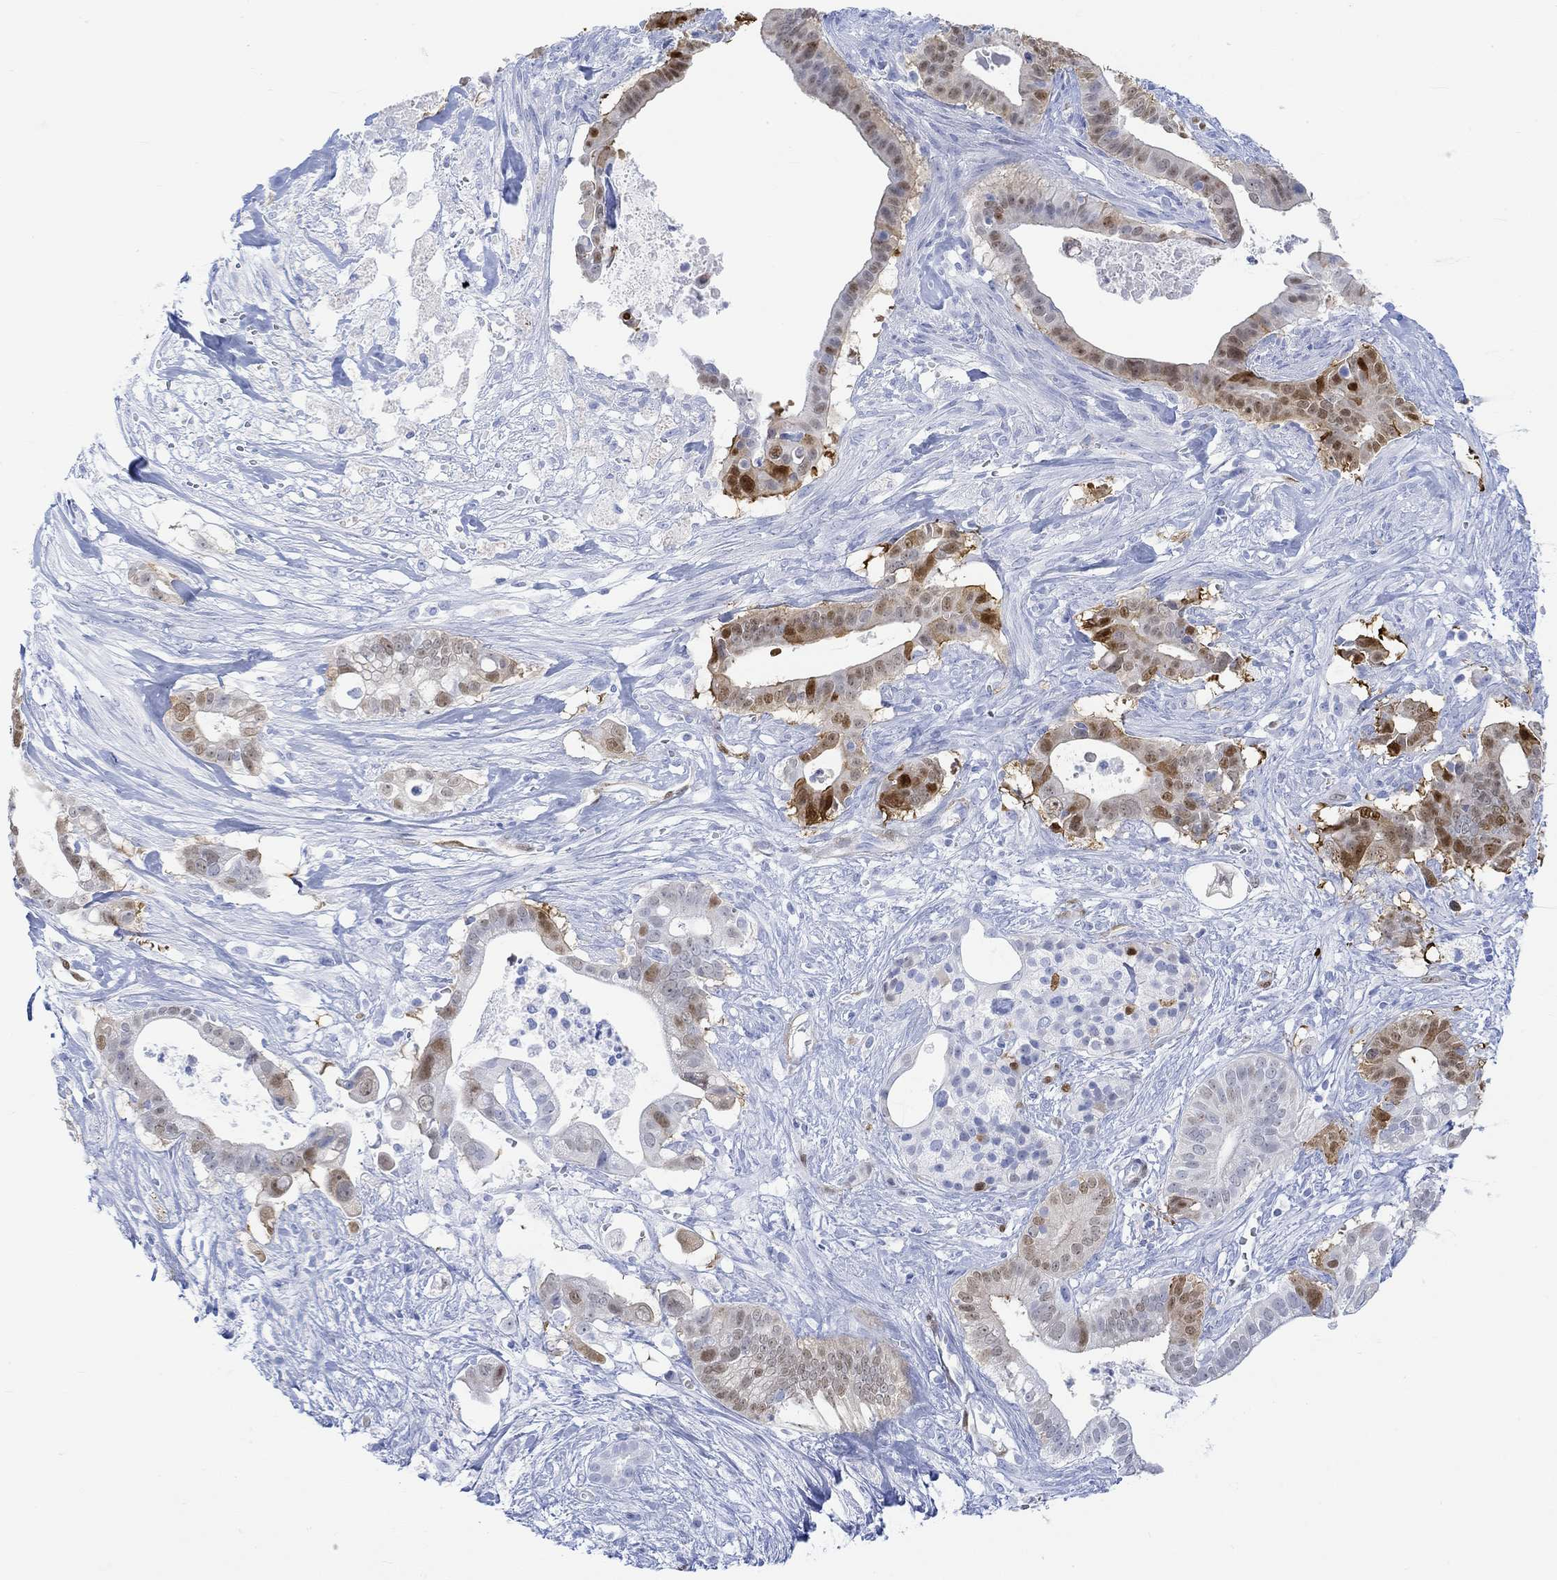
{"staining": {"intensity": "strong", "quantity": "<25%", "location": "cytoplasmic/membranous,nuclear"}, "tissue": "pancreatic cancer", "cell_type": "Tumor cells", "image_type": "cancer", "snomed": [{"axis": "morphology", "description": "Adenocarcinoma, NOS"}, {"axis": "topography", "description": "Pancreas"}], "caption": "Immunohistochemical staining of human pancreatic cancer reveals medium levels of strong cytoplasmic/membranous and nuclear positivity in approximately <25% of tumor cells. The staining is performed using DAB (3,3'-diaminobenzidine) brown chromogen to label protein expression. The nuclei are counter-stained blue using hematoxylin.", "gene": "TPPP3", "patient": {"sex": "male", "age": 61}}